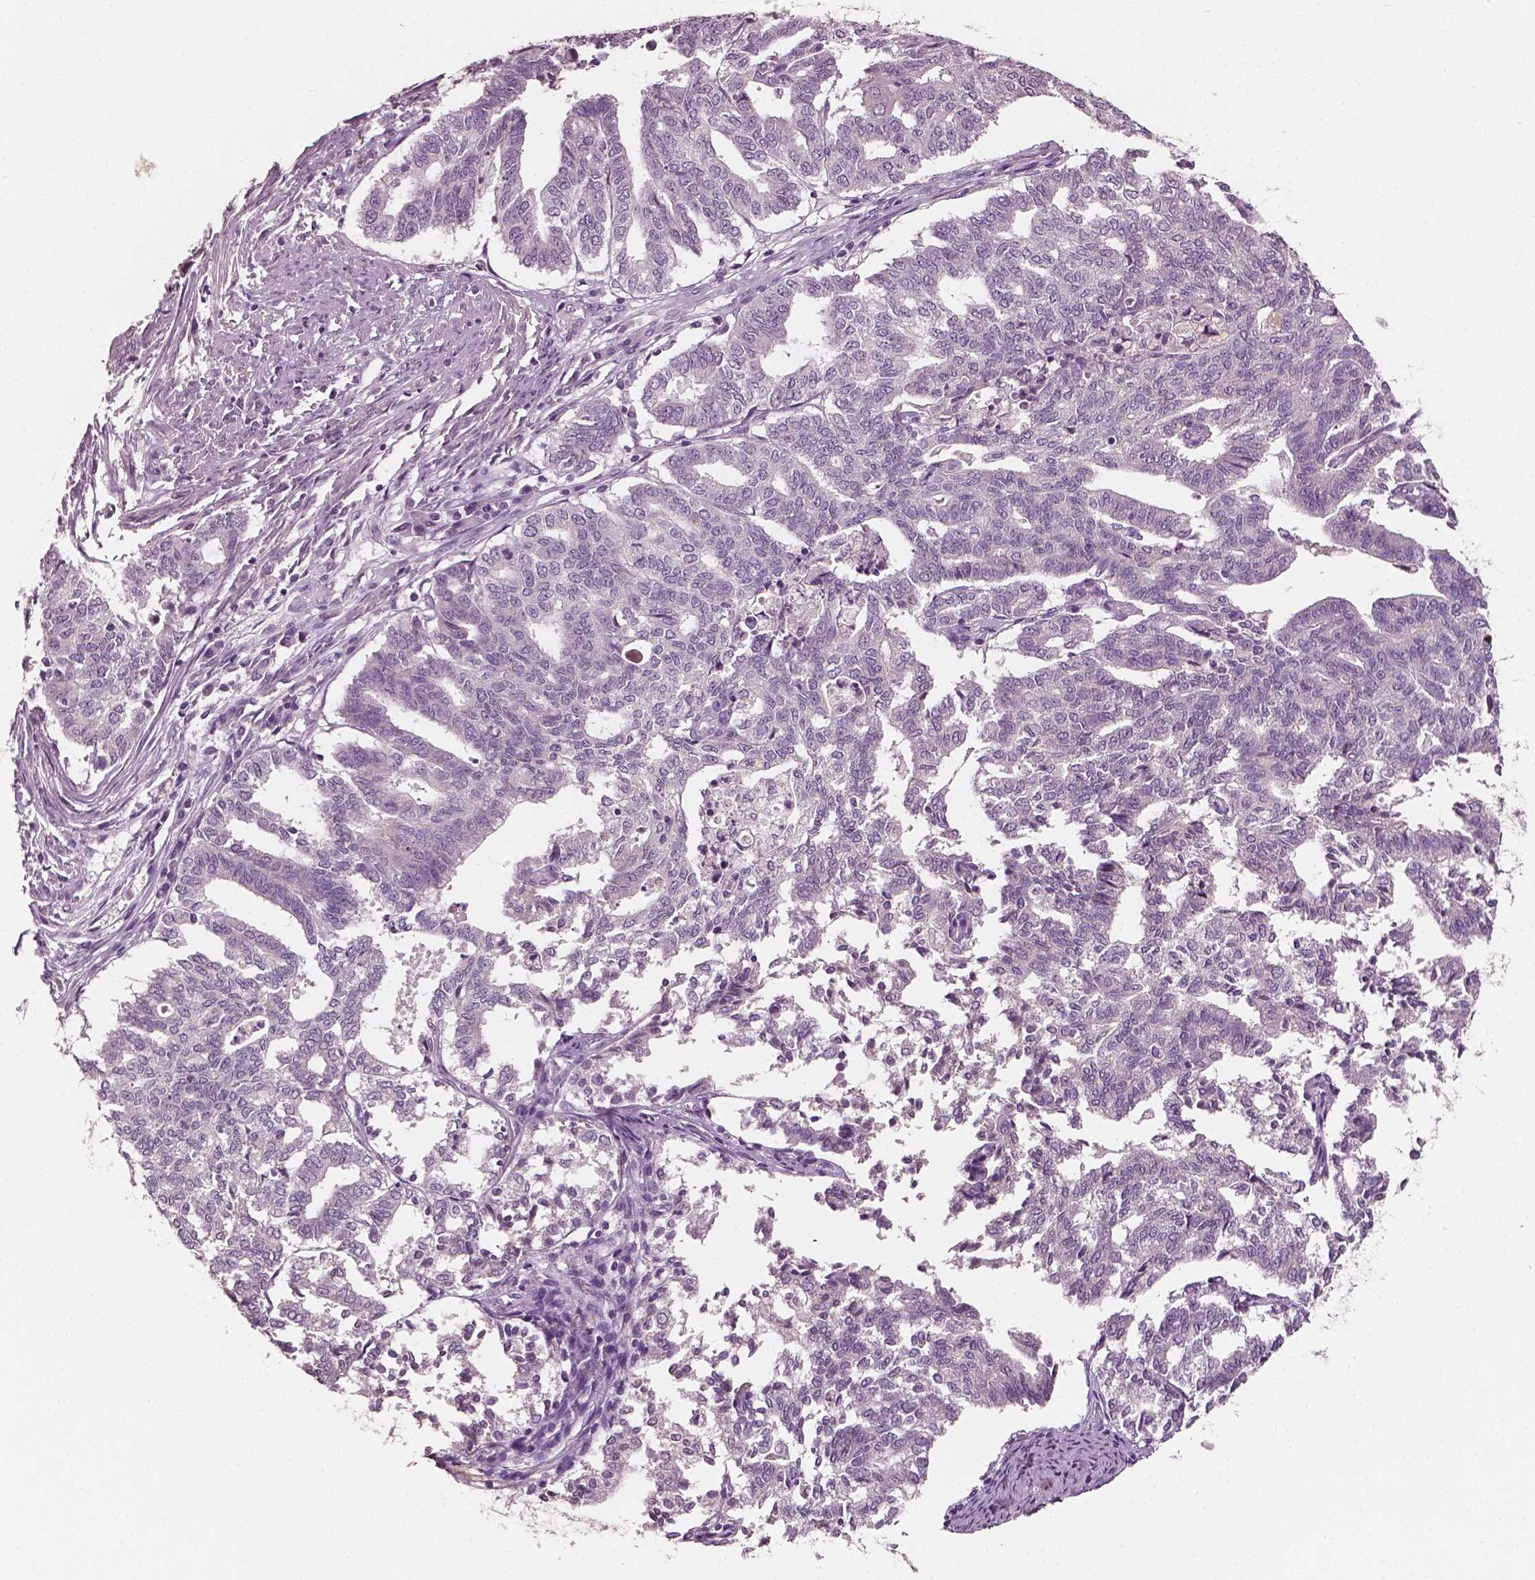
{"staining": {"intensity": "negative", "quantity": "none", "location": "none"}, "tissue": "endometrial cancer", "cell_type": "Tumor cells", "image_type": "cancer", "snomed": [{"axis": "morphology", "description": "Adenocarcinoma, NOS"}, {"axis": "topography", "description": "Endometrium"}], "caption": "High power microscopy image of an immunohistochemistry image of endometrial adenocarcinoma, revealing no significant positivity in tumor cells.", "gene": "PLA2R1", "patient": {"sex": "female", "age": 79}}